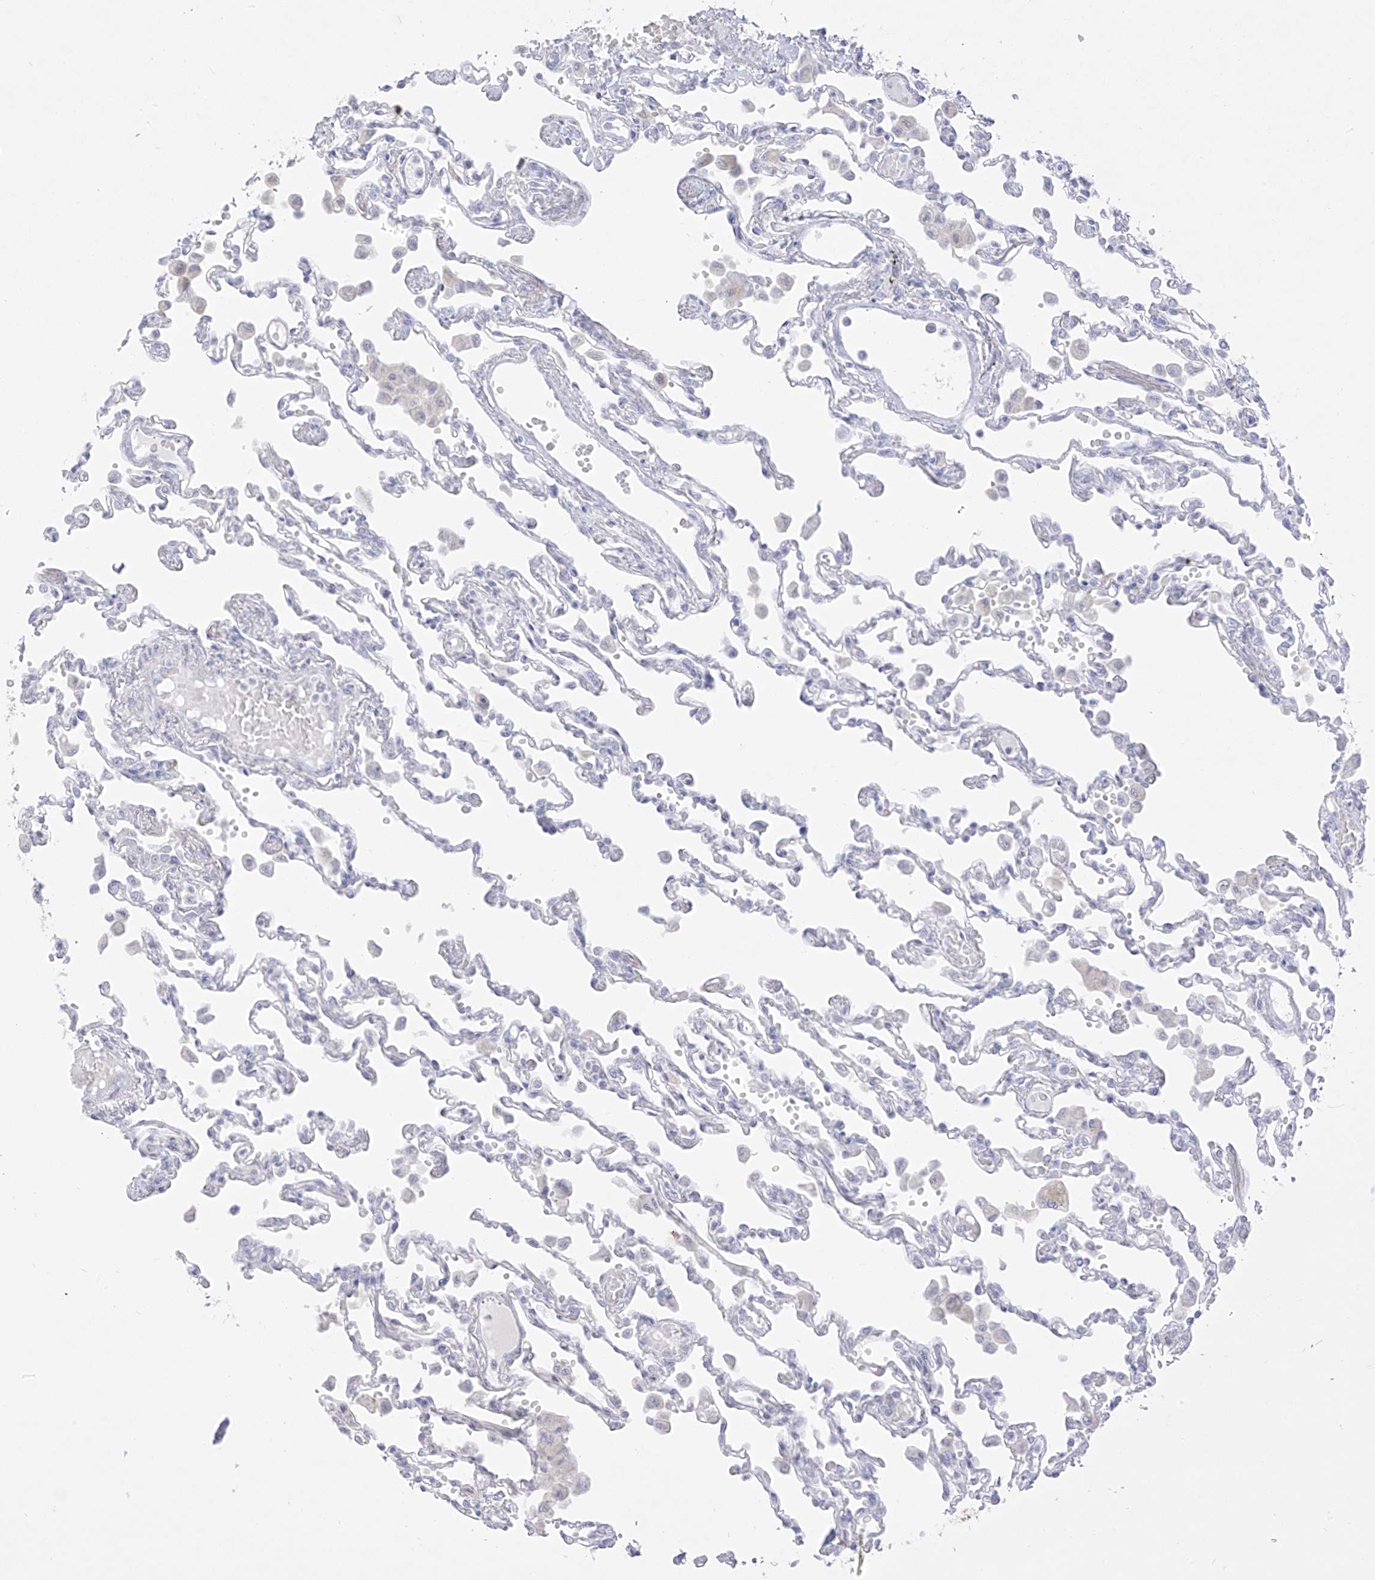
{"staining": {"intensity": "negative", "quantity": "none", "location": "none"}, "tissue": "lung", "cell_type": "Alveolar cells", "image_type": "normal", "snomed": [{"axis": "morphology", "description": "Normal tissue, NOS"}, {"axis": "topography", "description": "Bronchus"}, {"axis": "topography", "description": "Lung"}], "caption": "Immunohistochemistry (IHC) histopathology image of unremarkable lung: lung stained with DAB exhibits no significant protein positivity in alveolar cells.", "gene": "TGM4", "patient": {"sex": "female", "age": 49}}